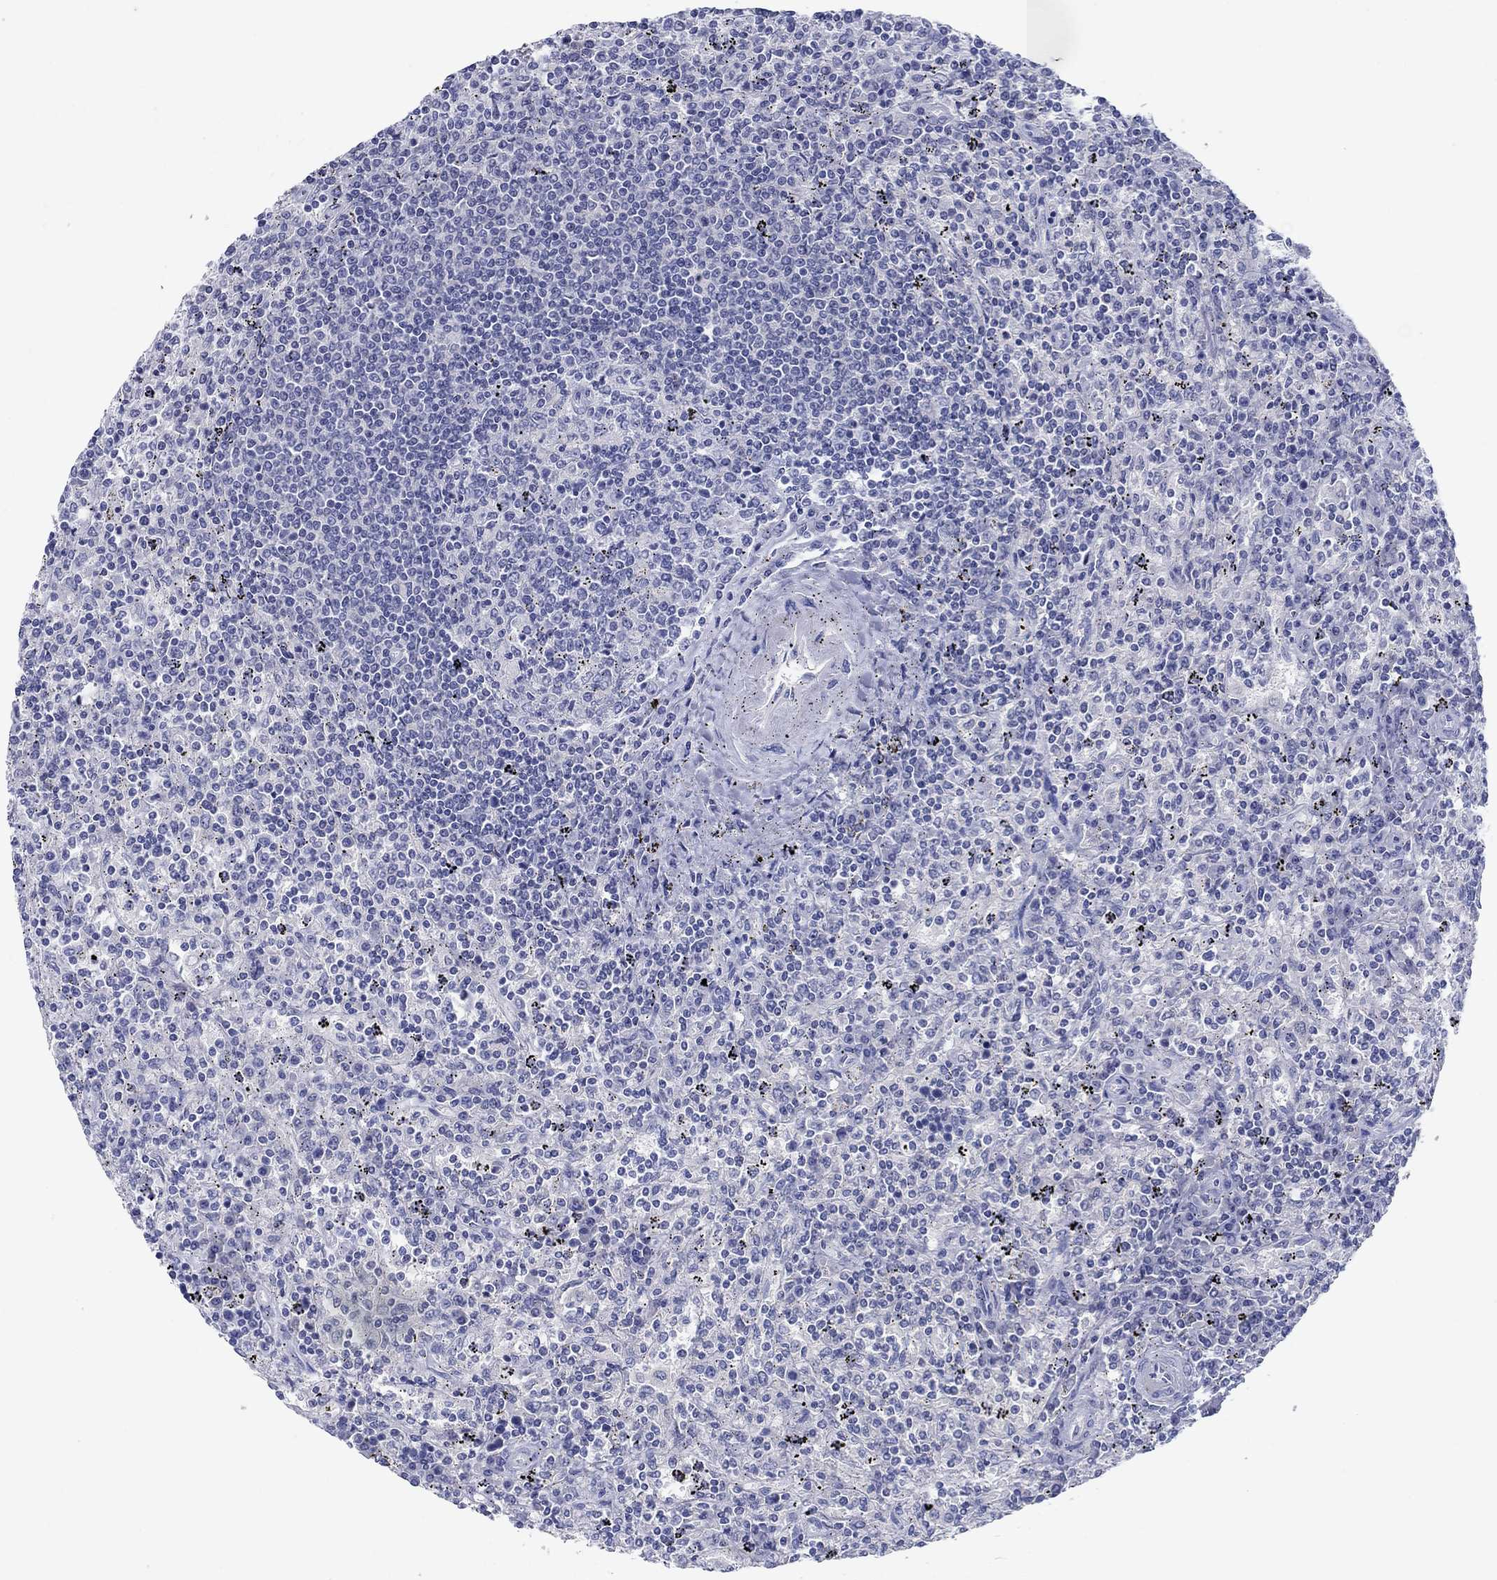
{"staining": {"intensity": "negative", "quantity": "none", "location": "none"}, "tissue": "lymphoma", "cell_type": "Tumor cells", "image_type": "cancer", "snomed": [{"axis": "morphology", "description": "Malignant lymphoma, non-Hodgkin's type, Low grade"}, {"axis": "topography", "description": "Spleen"}], "caption": "Lymphoma stained for a protein using IHC displays no staining tumor cells.", "gene": "ATP4A", "patient": {"sex": "male", "age": 62}}